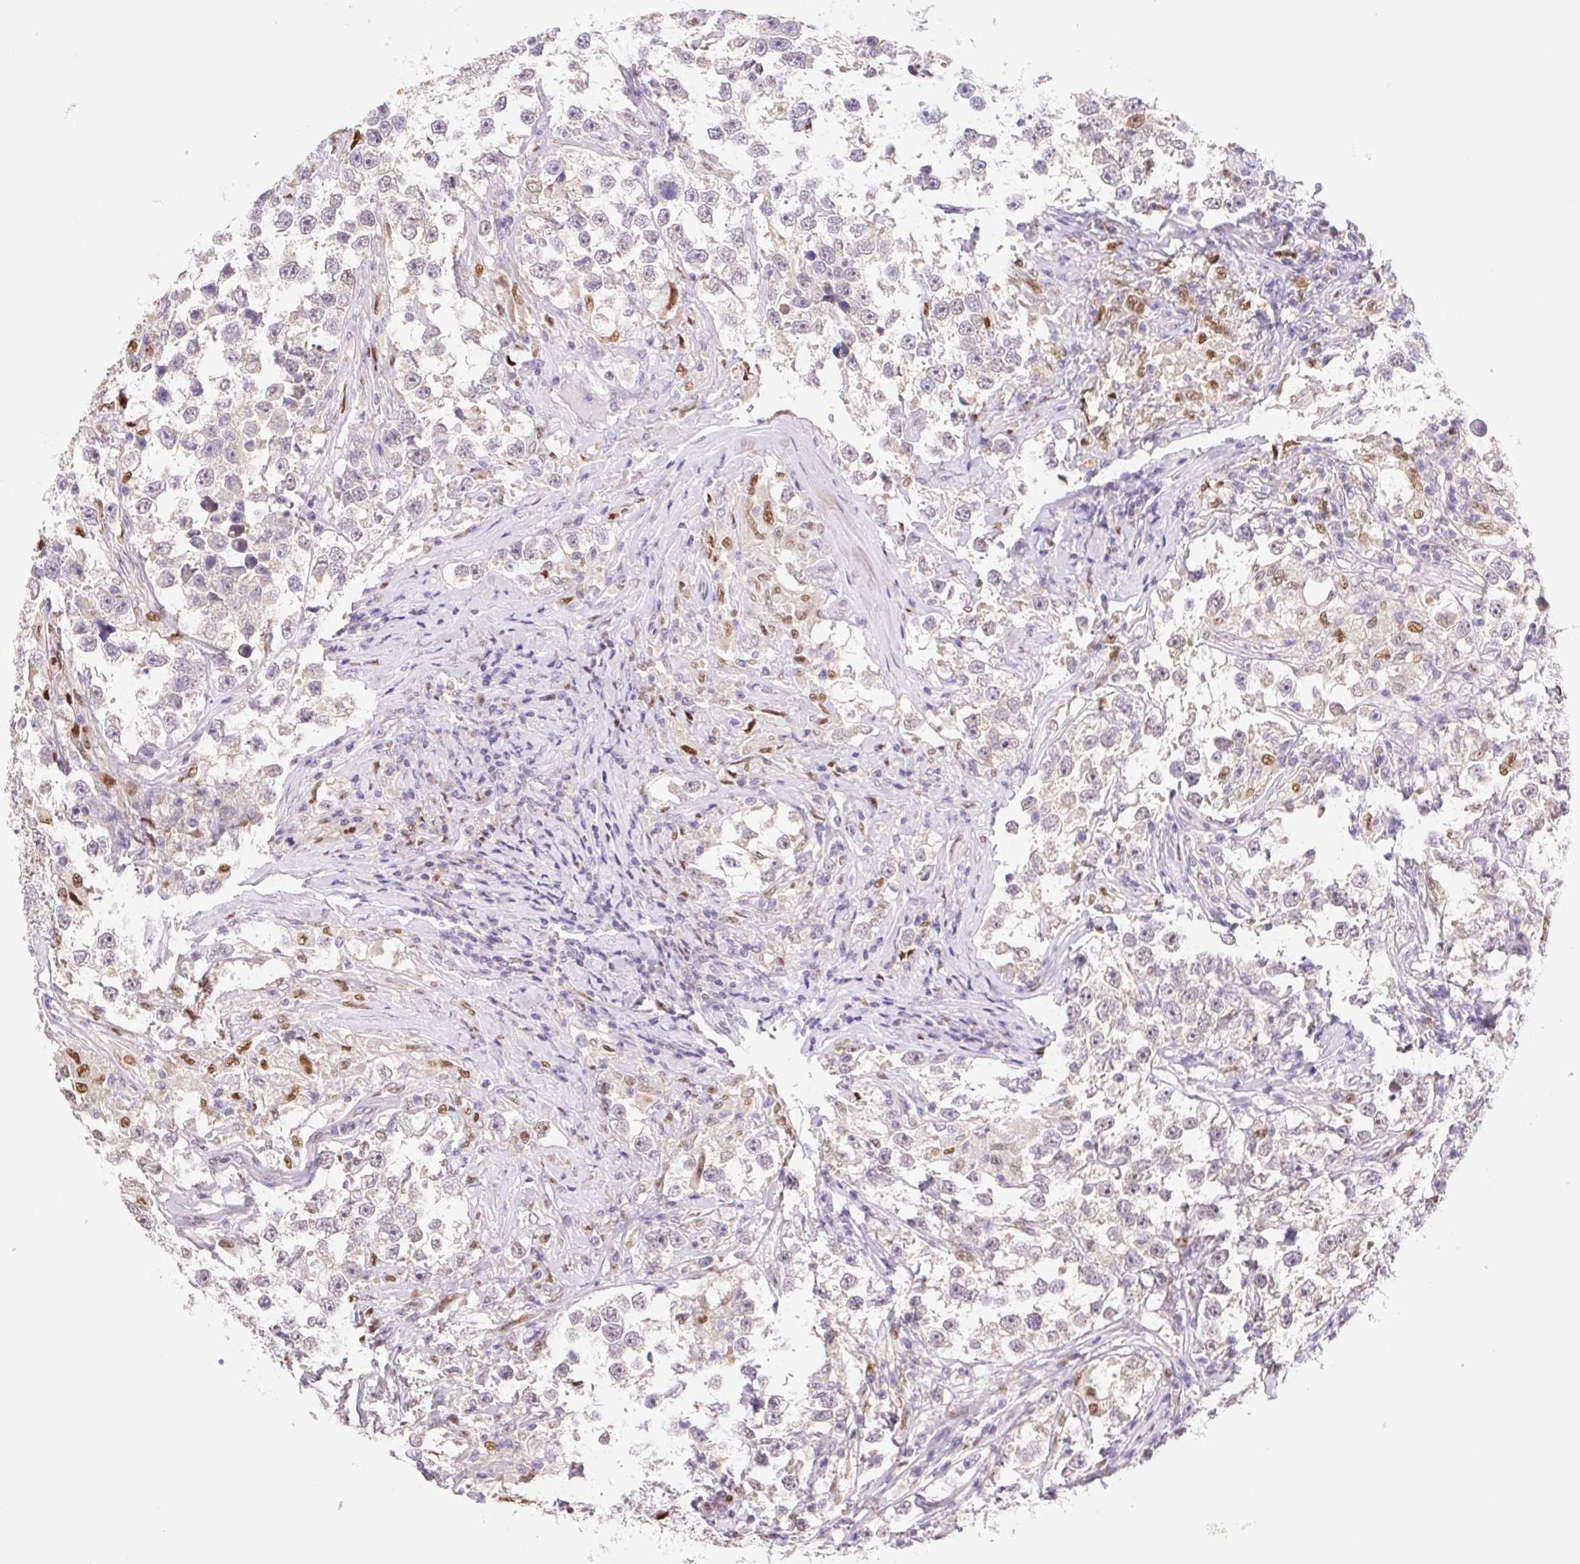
{"staining": {"intensity": "negative", "quantity": "none", "location": "none"}, "tissue": "testis cancer", "cell_type": "Tumor cells", "image_type": "cancer", "snomed": [{"axis": "morphology", "description": "Seminoma, NOS"}, {"axis": "topography", "description": "Testis"}], "caption": "Testis seminoma was stained to show a protein in brown. There is no significant expression in tumor cells.", "gene": "L3MBTL4", "patient": {"sex": "male", "age": 46}}